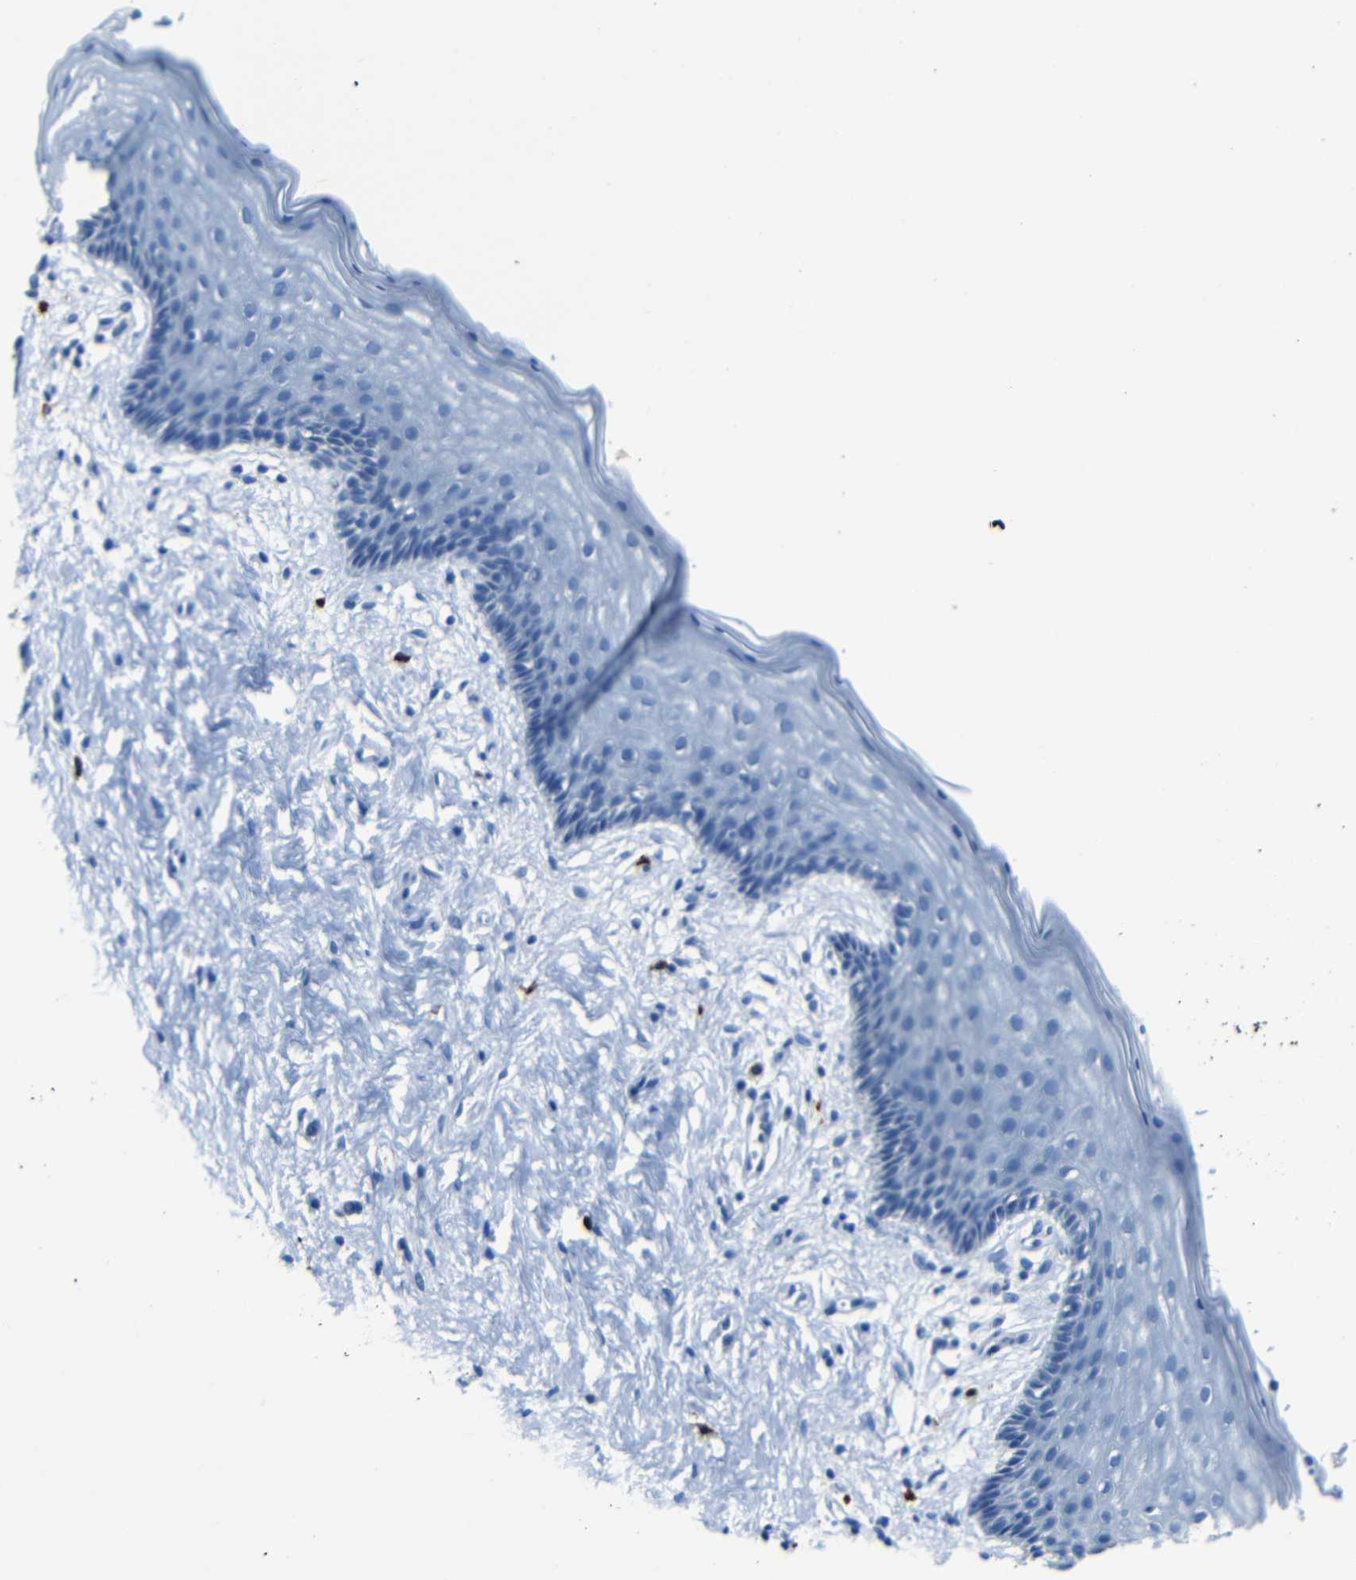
{"staining": {"intensity": "negative", "quantity": "none", "location": "none"}, "tissue": "vagina", "cell_type": "Squamous epithelial cells", "image_type": "normal", "snomed": [{"axis": "morphology", "description": "Normal tissue, NOS"}, {"axis": "topography", "description": "Vagina"}], "caption": "Vagina stained for a protein using immunohistochemistry reveals no positivity squamous epithelial cells.", "gene": "CLDN11", "patient": {"sex": "female", "age": 44}}